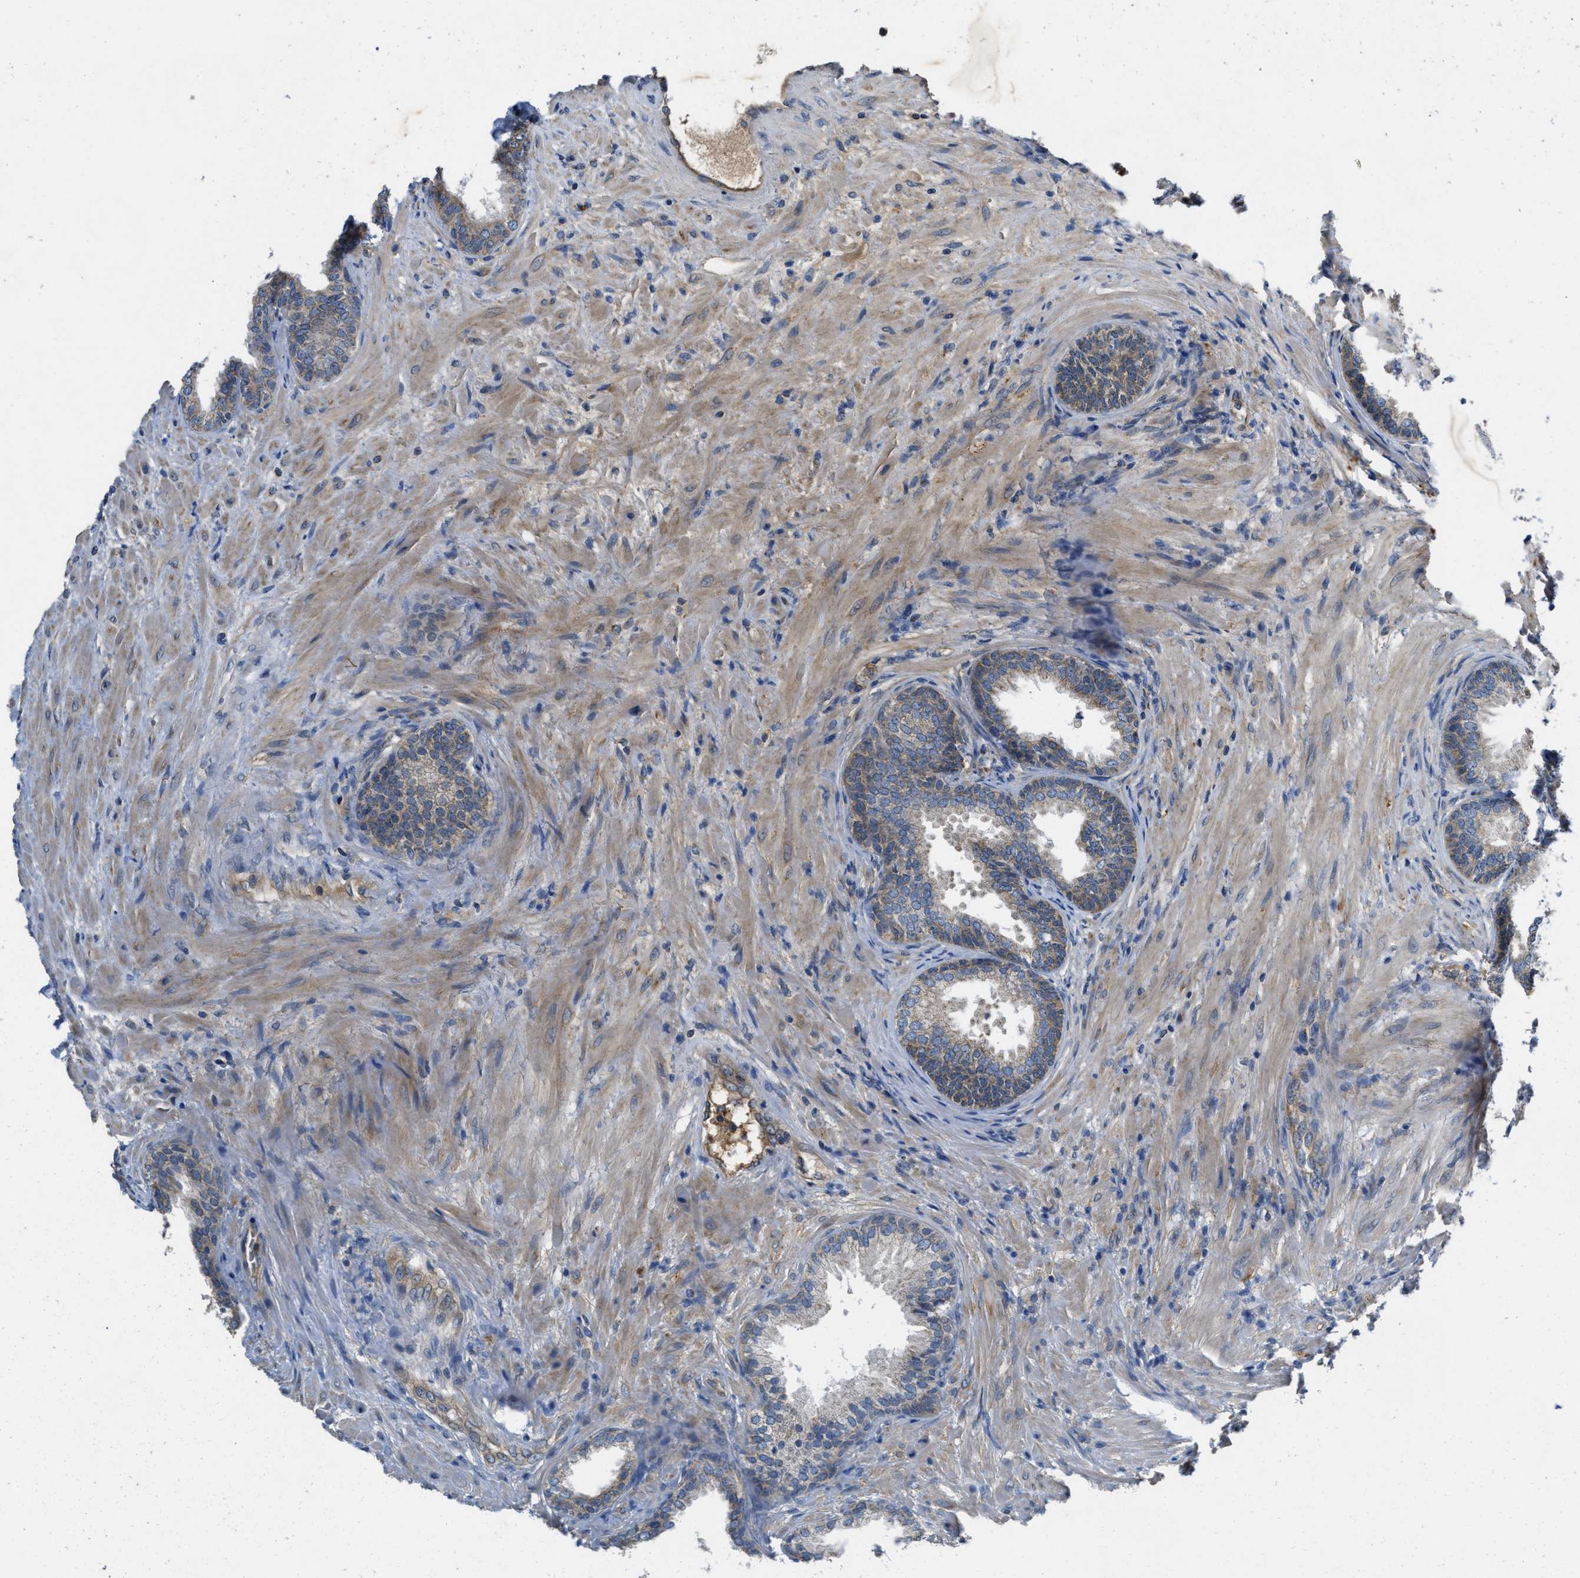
{"staining": {"intensity": "weak", "quantity": "25%-75%", "location": "cytoplasmic/membranous"}, "tissue": "prostate", "cell_type": "Glandular cells", "image_type": "normal", "snomed": [{"axis": "morphology", "description": "Normal tissue, NOS"}, {"axis": "topography", "description": "Prostate"}], "caption": "A high-resolution photomicrograph shows immunohistochemistry (IHC) staining of normal prostate, which reveals weak cytoplasmic/membranous expression in approximately 25%-75% of glandular cells.", "gene": "GALK1", "patient": {"sex": "male", "age": 76}}